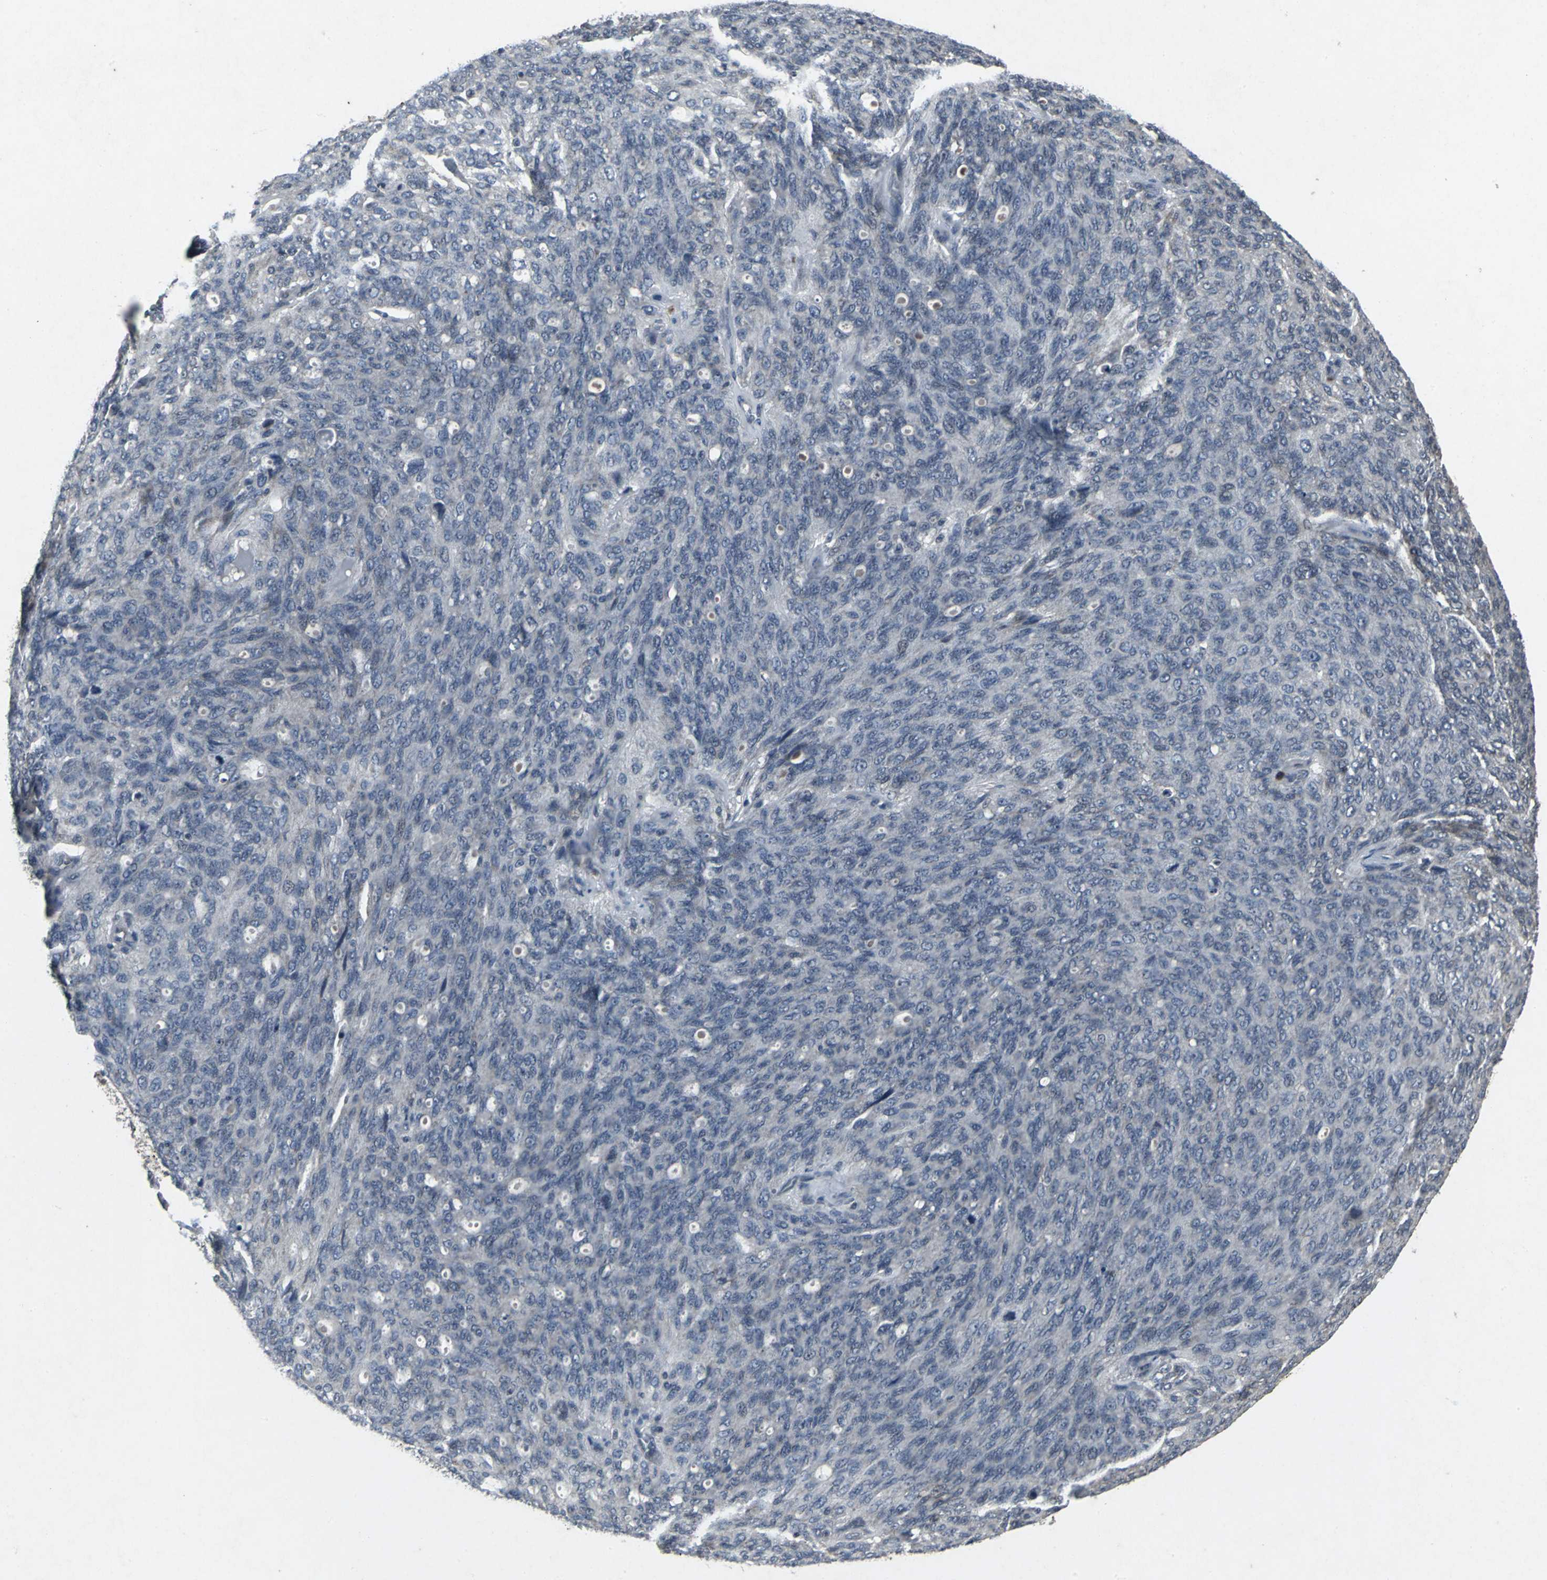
{"staining": {"intensity": "negative", "quantity": "none", "location": "none"}, "tissue": "ovarian cancer", "cell_type": "Tumor cells", "image_type": "cancer", "snomed": [{"axis": "morphology", "description": "Carcinoma, endometroid"}, {"axis": "topography", "description": "Ovary"}], "caption": "Immunohistochemistry (IHC) of endometroid carcinoma (ovarian) exhibits no staining in tumor cells. (DAB immunohistochemistry (IHC) visualized using brightfield microscopy, high magnification).", "gene": "BMP4", "patient": {"sex": "female", "age": 60}}